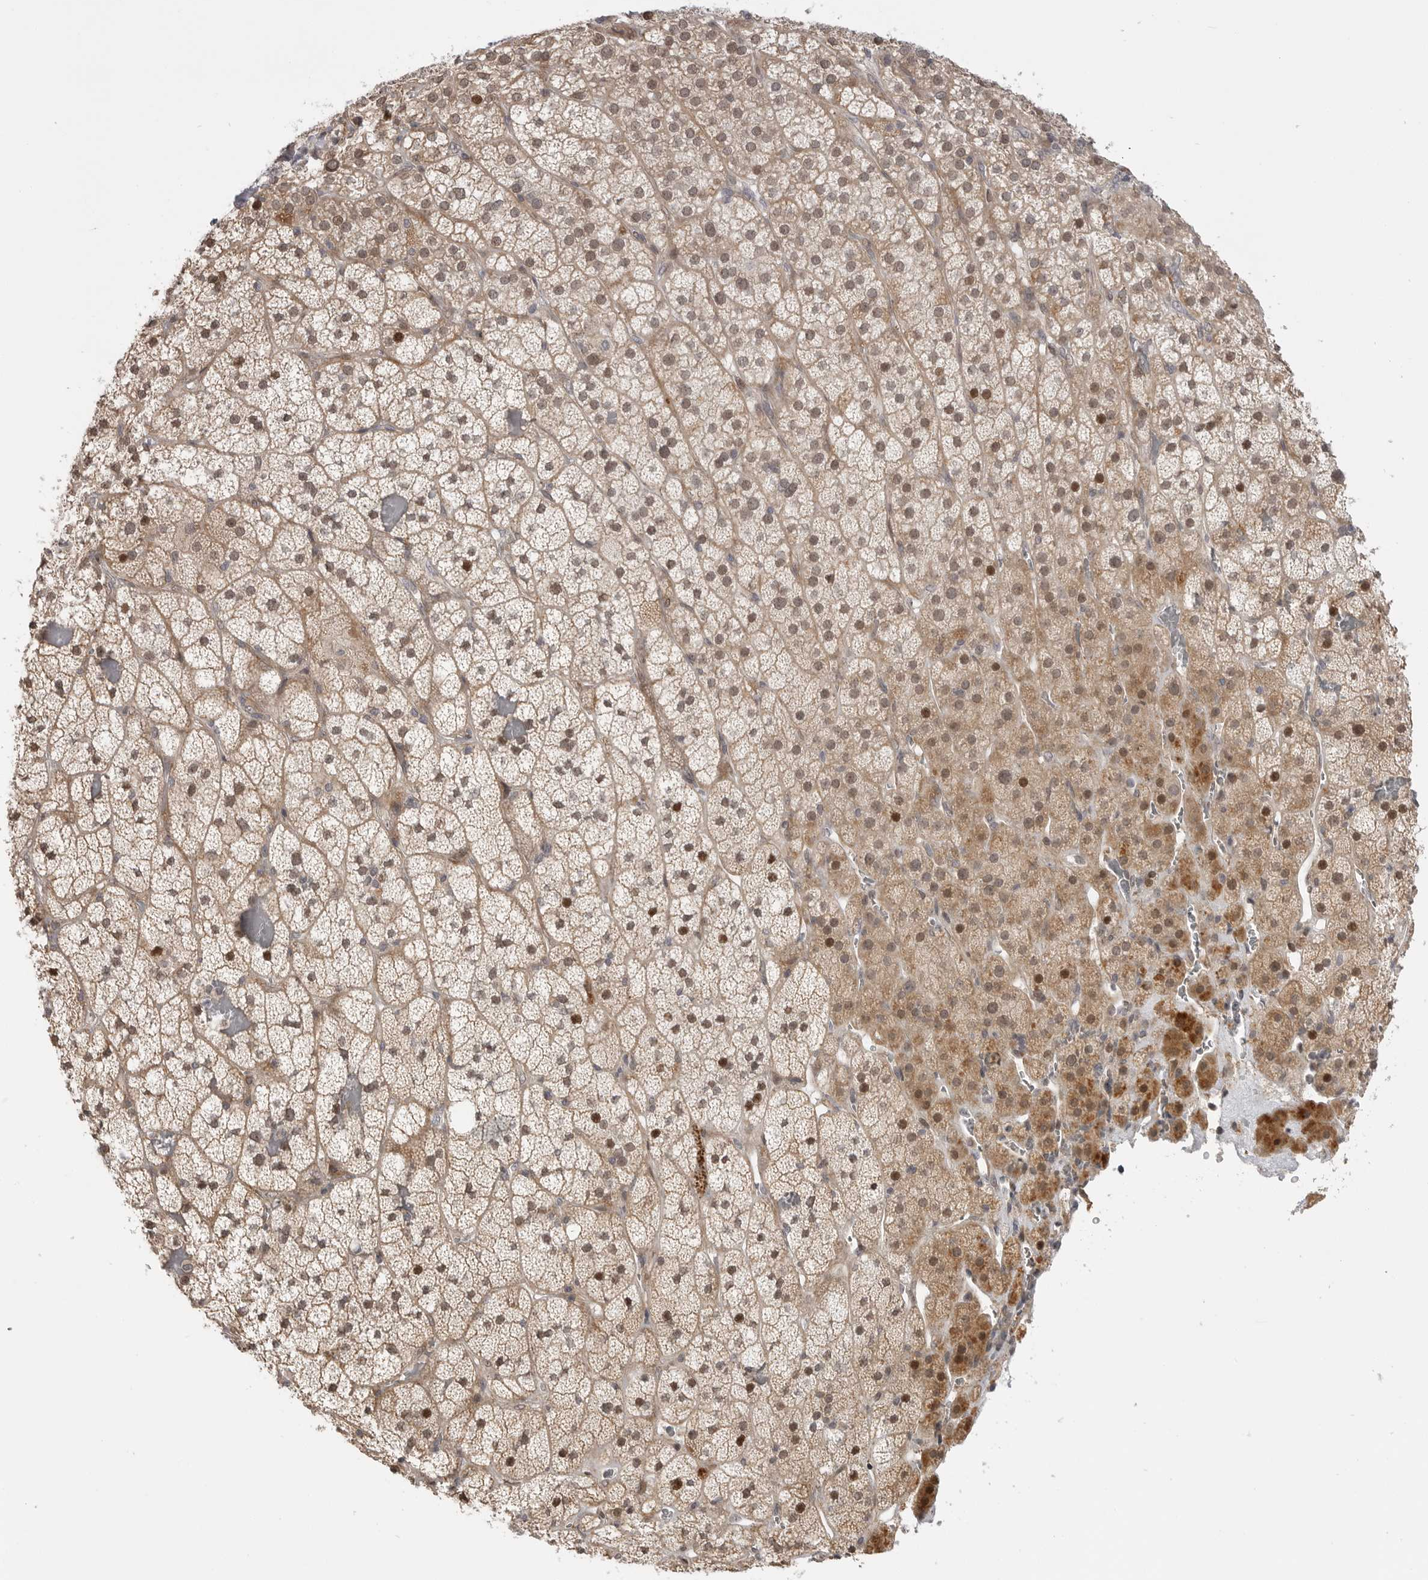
{"staining": {"intensity": "moderate", "quantity": ">75%", "location": "cytoplasmic/membranous,nuclear"}, "tissue": "adrenal gland", "cell_type": "Glandular cells", "image_type": "normal", "snomed": [{"axis": "morphology", "description": "Normal tissue, NOS"}, {"axis": "topography", "description": "Adrenal gland"}], "caption": "Protein expression analysis of normal human adrenal gland reveals moderate cytoplasmic/membranous,nuclear positivity in about >75% of glandular cells. The protein of interest is shown in brown color, while the nuclei are stained blue.", "gene": "GGT6", "patient": {"sex": "male", "age": 57}}